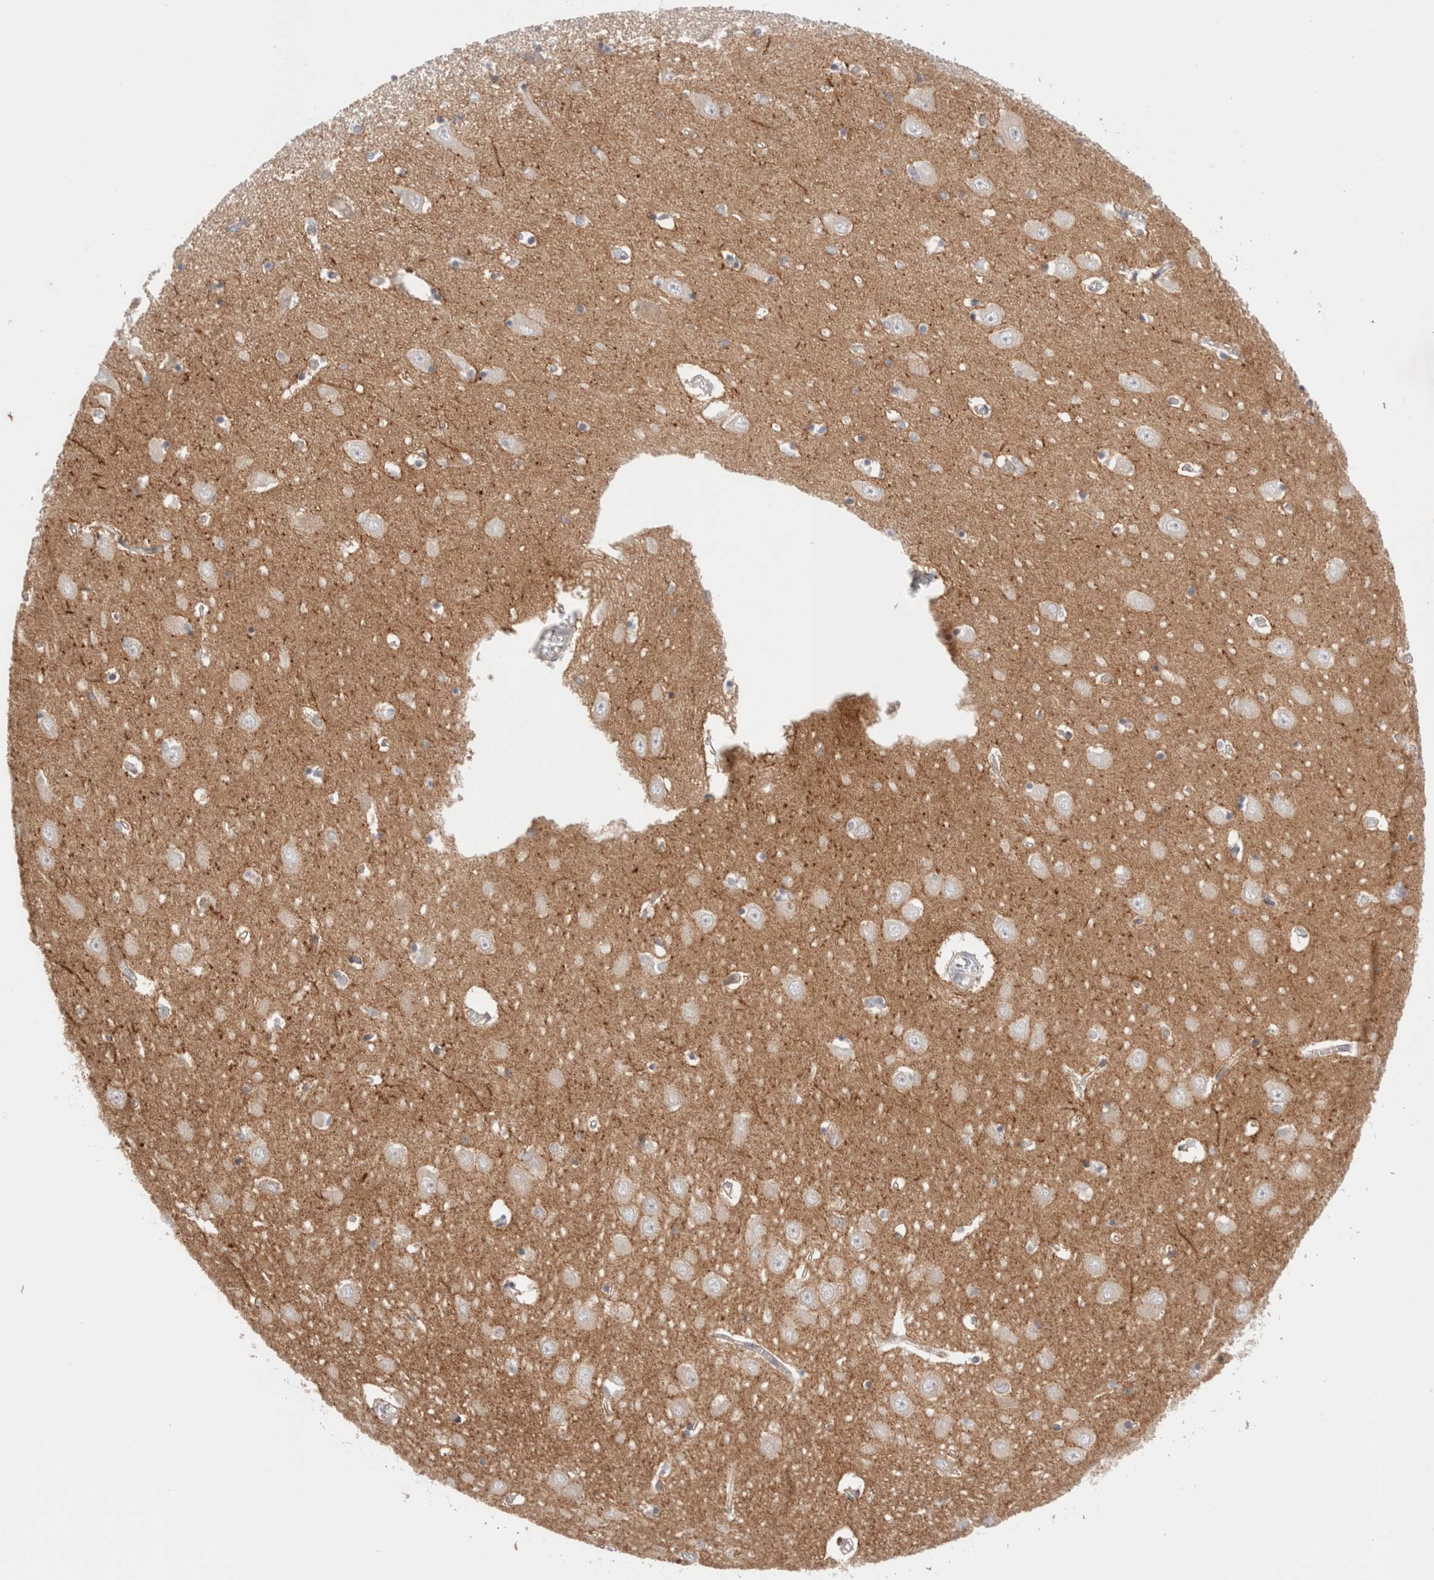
{"staining": {"intensity": "negative", "quantity": "none", "location": "none"}, "tissue": "hippocampus", "cell_type": "Glial cells", "image_type": "normal", "snomed": [{"axis": "morphology", "description": "Normal tissue, NOS"}, {"axis": "topography", "description": "Hippocampus"}], "caption": "High magnification brightfield microscopy of unremarkable hippocampus stained with DAB (3,3'-diaminobenzidine) (brown) and counterstained with hematoxylin (blue): glial cells show no significant staining. (Stains: DAB immunohistochemistry with hematoxylin counter stain, Microscopy: brightfield microscopy at high magnification).", "gene": "SIKE1", "patient": {"sex": "male", "age": 70}}